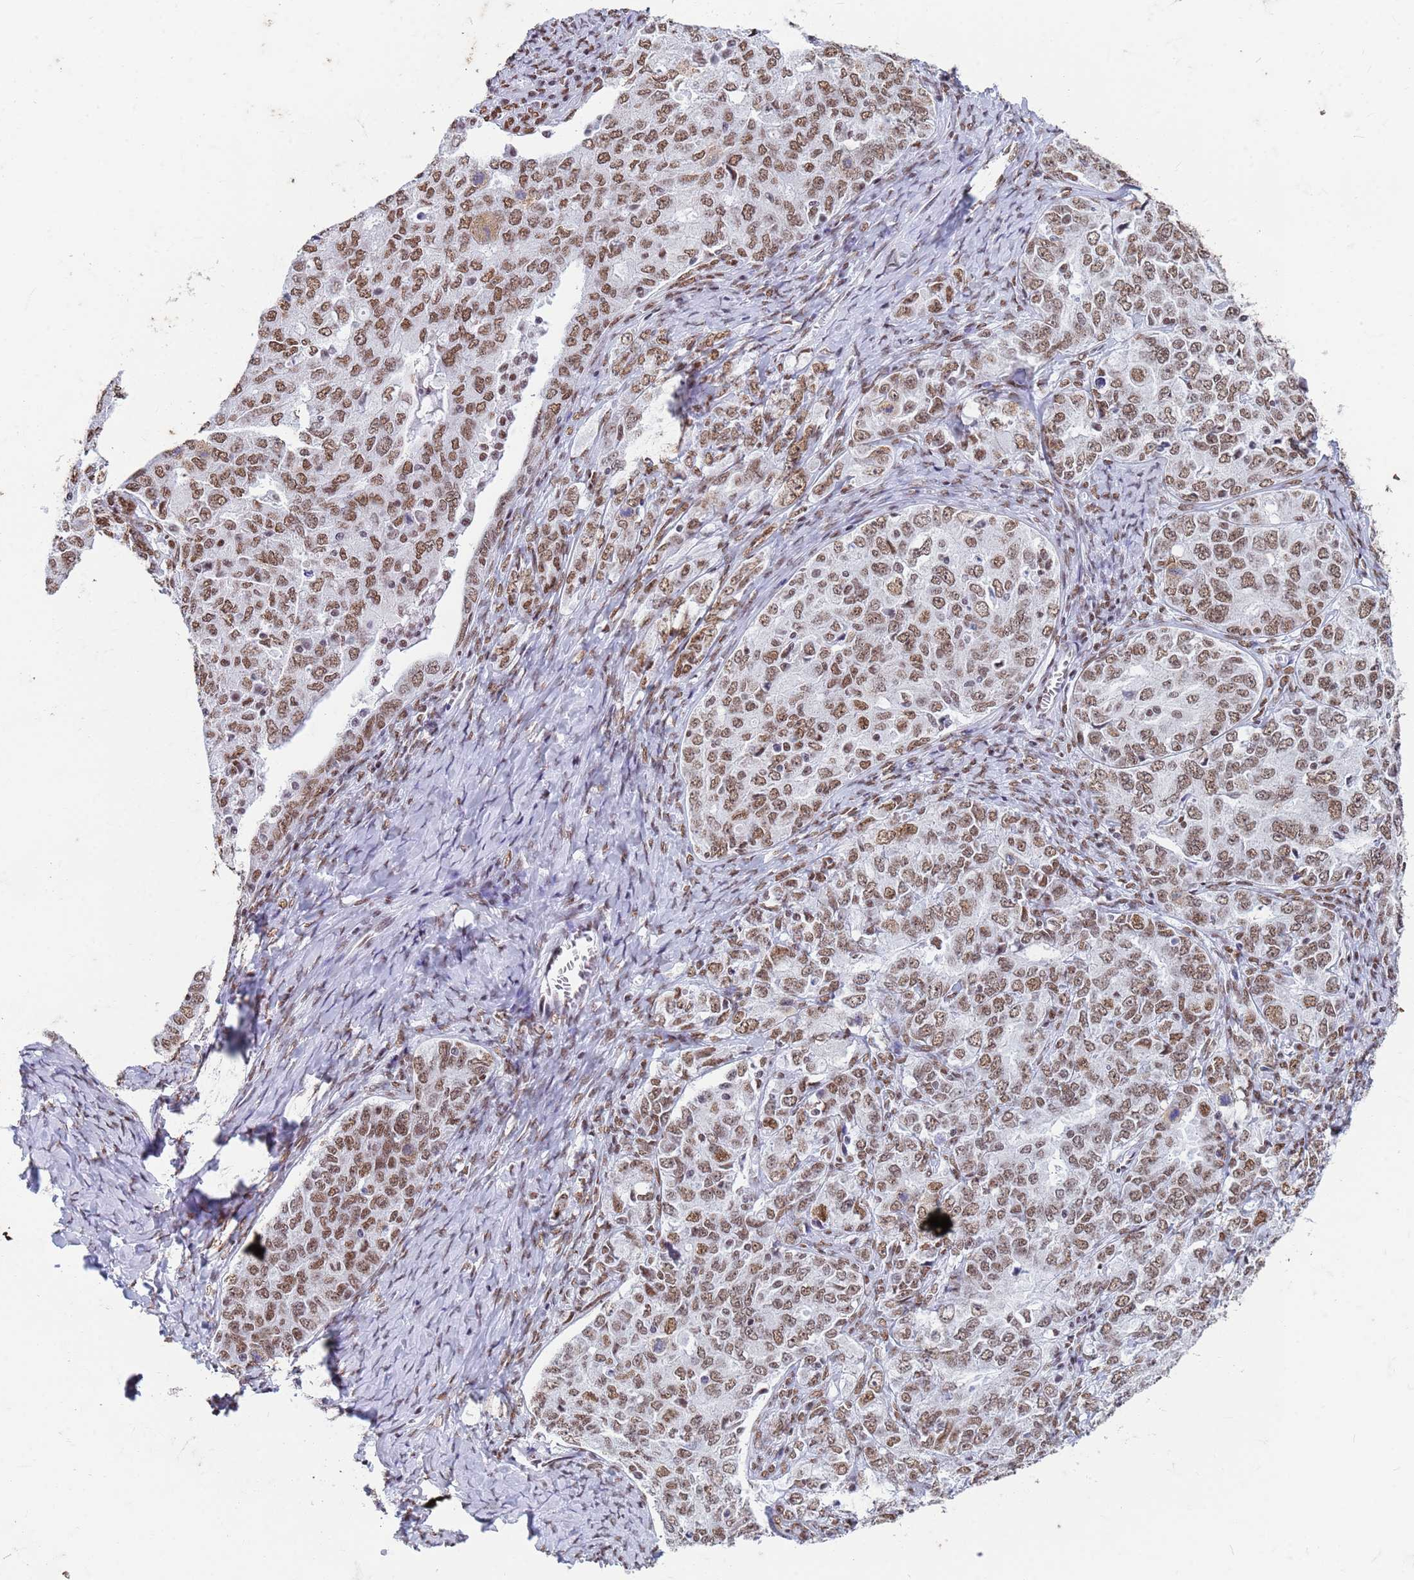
{"staining": {"intensity": "moderate", "quantity": ">75%", "location": "nuclear"}, "tissue": "ovarian cancer", "cell_type": "Tumor cells", "image_type": "cancer", "snomed": [{"axis": "morphology", "description": "Carcinoma, endometroid"}, {"axis": "topography", "description": "Ovary"}], "caption": "This is a histology image of immunohistochemistry staining of ovarian endometroid carcinoma, which shows moderate staining in the nuclear of tumor cells.", "gene": "FAM170B", "patient": {"sex": "female", "age": 62}}